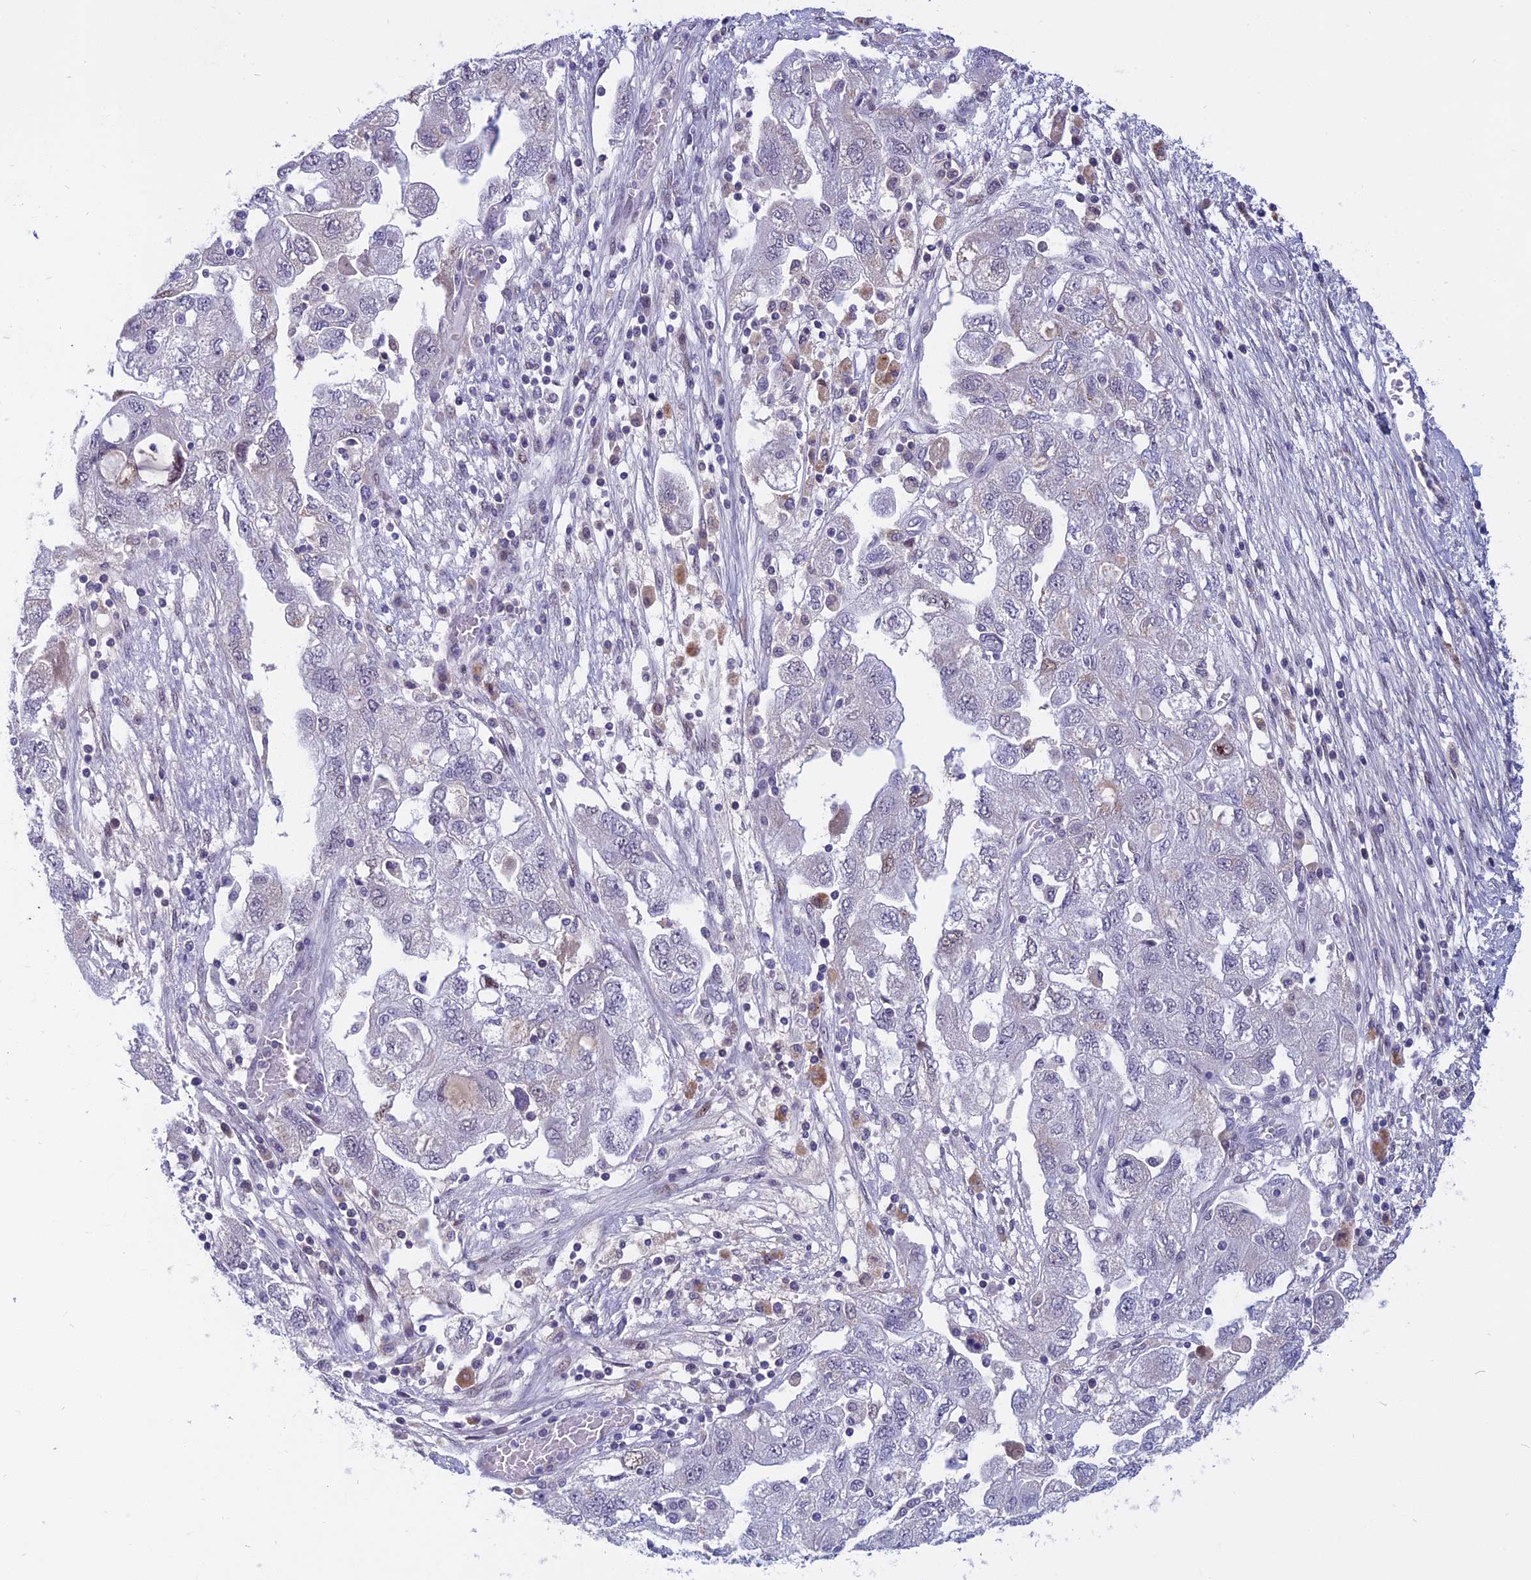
{"staining": {"intensity": "negative", "quantity": "none", "location": "none"}, "tissue": "ovarian cancer", "cell_type": "Tumor cells", "image_type": "cancer", "snomed": [{"axis": "morphology", "description": "Carcinoma, NOS"}, {"axis": "morphology", "description": "Cystadenocarcinoma, serous, NOS"}, {"axis": "topography", "description": "Ovary"}], "caption": "IHC photomicrograph of neoplastic tissue: ovarian cancer stained with DAB shows no significant protein expression in tumor cells.", "gene": "CDC7", "patient": {"sex": "female", "age": 69}}